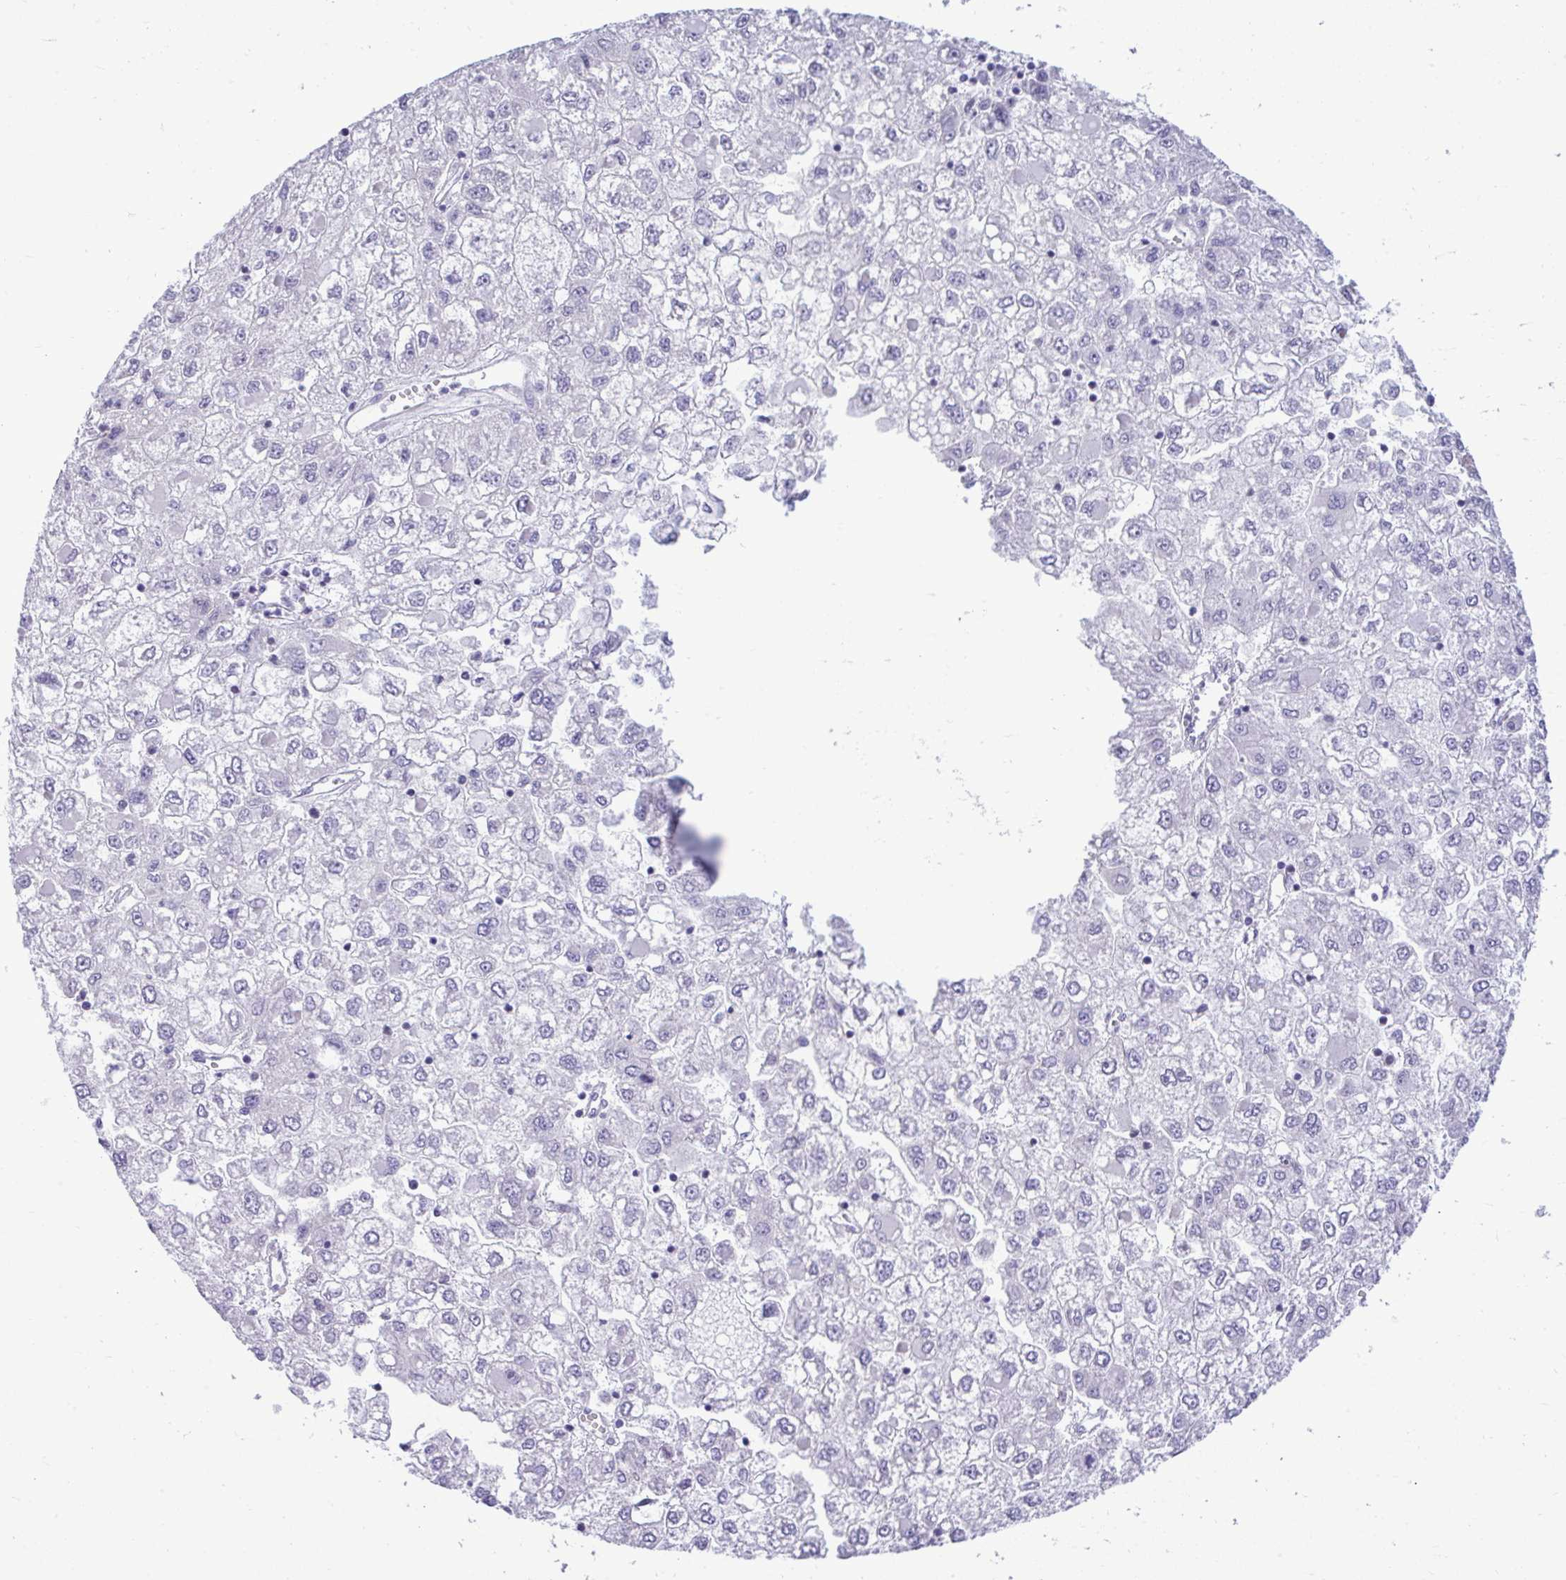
{"staining": {"intensity": "negative", "quantity": "none", "location": "none"}, "tissue": "liver cancer", "cell_type": "Tumor cells", "image_type": "cancer", "snomed": [{"axis": "morphology", "description": "Carcinoma, Hepatocellular, NOS"}, {"axis": "topography", "description": "Liver"}], "caption": "A histopathology image of human liver hepatocellular carcinoma is negative for staining in tumor cells.", "gene": "SPAG1", "patient": {"sex": "male", "age": 40}}